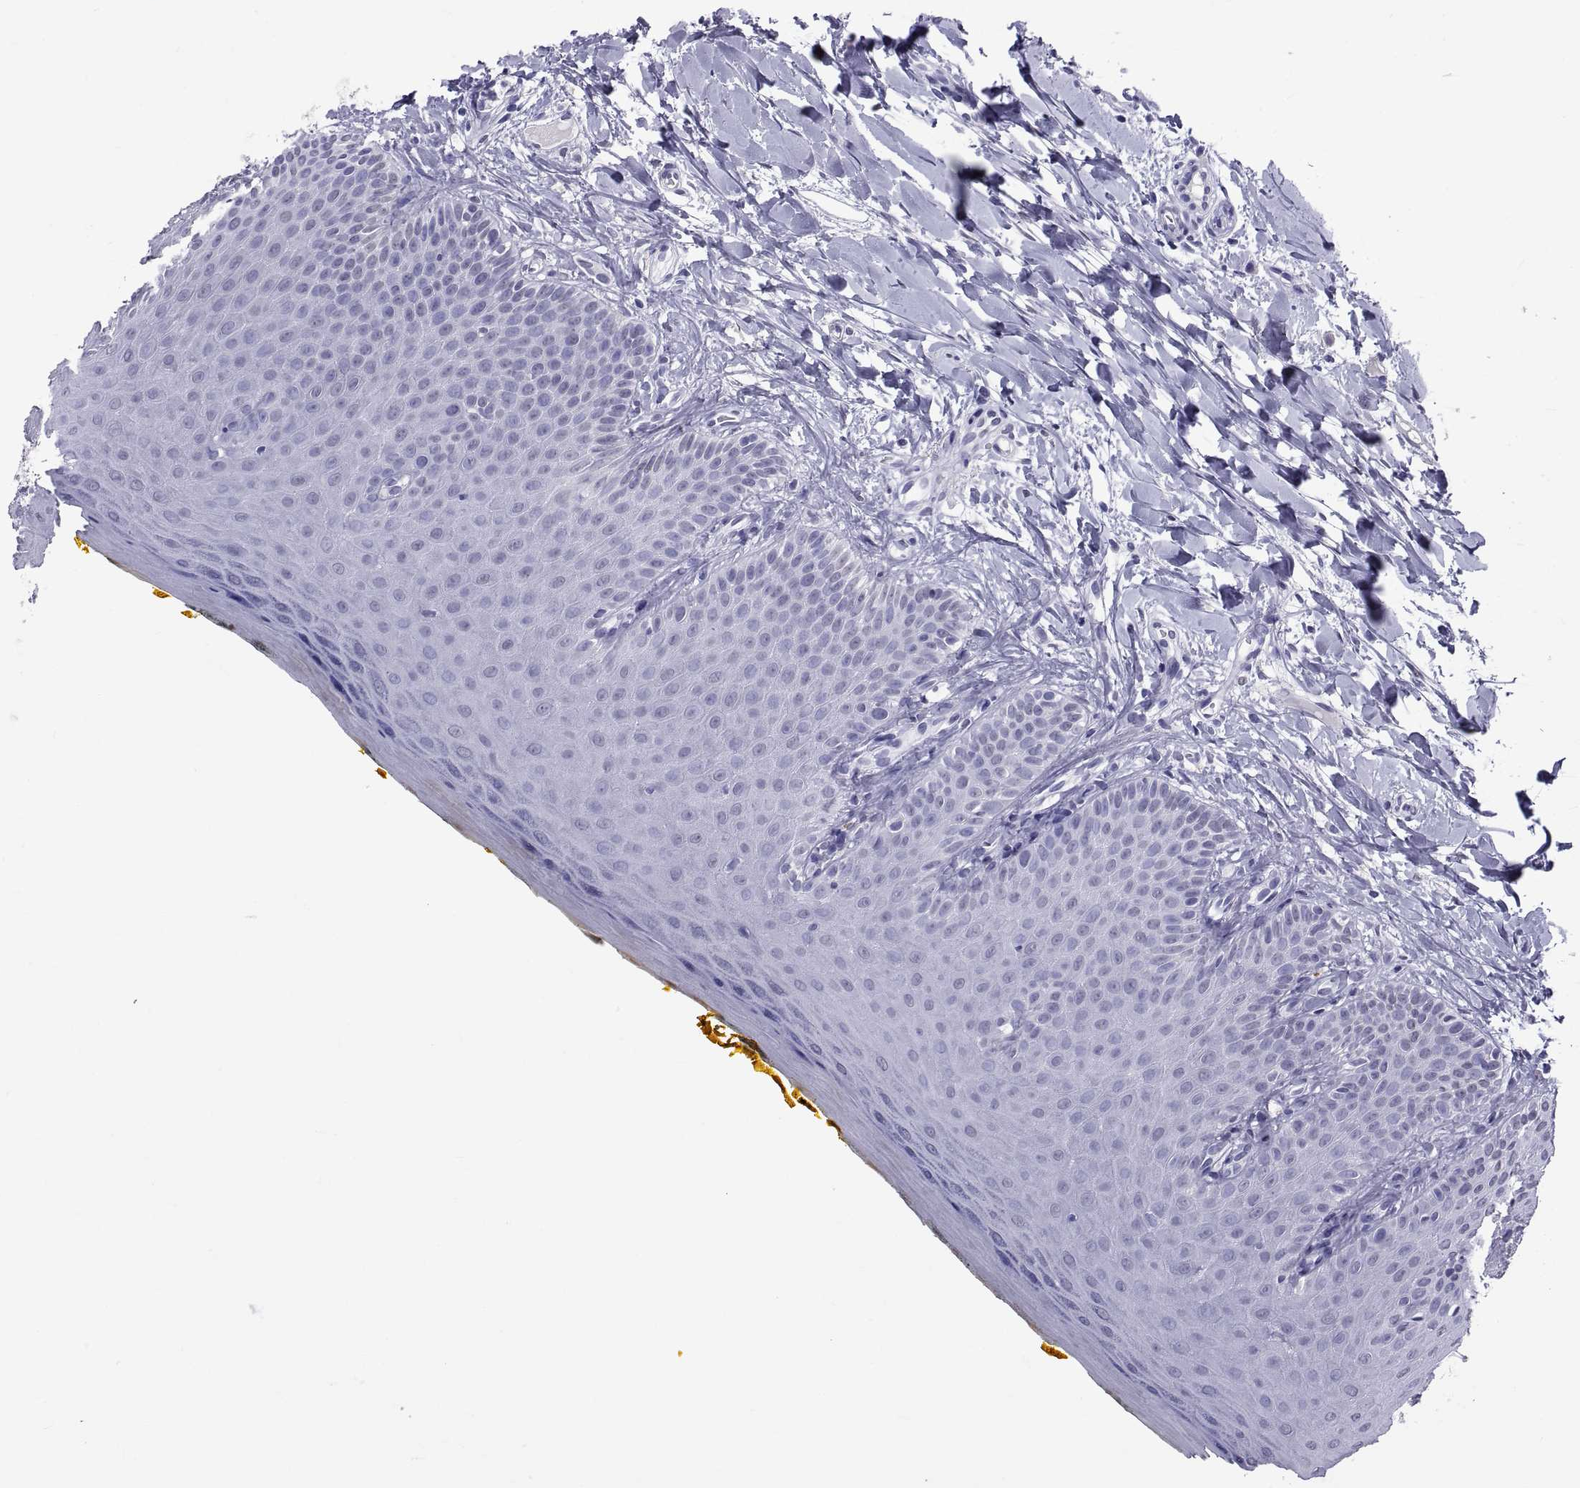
{"staining": {"intensity": "negative", "quantity": "none", "location": "none"}, "tissue": "oral mucosa", "cell_type": "Squamous epithelial cells", "image_type": "normal", "snomed": [{"axis": "morphology", "description": "Normal tissue, NOS"}, {"axis": "topography", "description": "Oral tissue"}], "caption": "Oral mucosa was stained to show a protein in brown. There is no significant expression in squamous epithelial cells. Nuclei are stained in blue.", "gene": "TGFBR3L", "patient": {"sex": "female", "age": 43}}